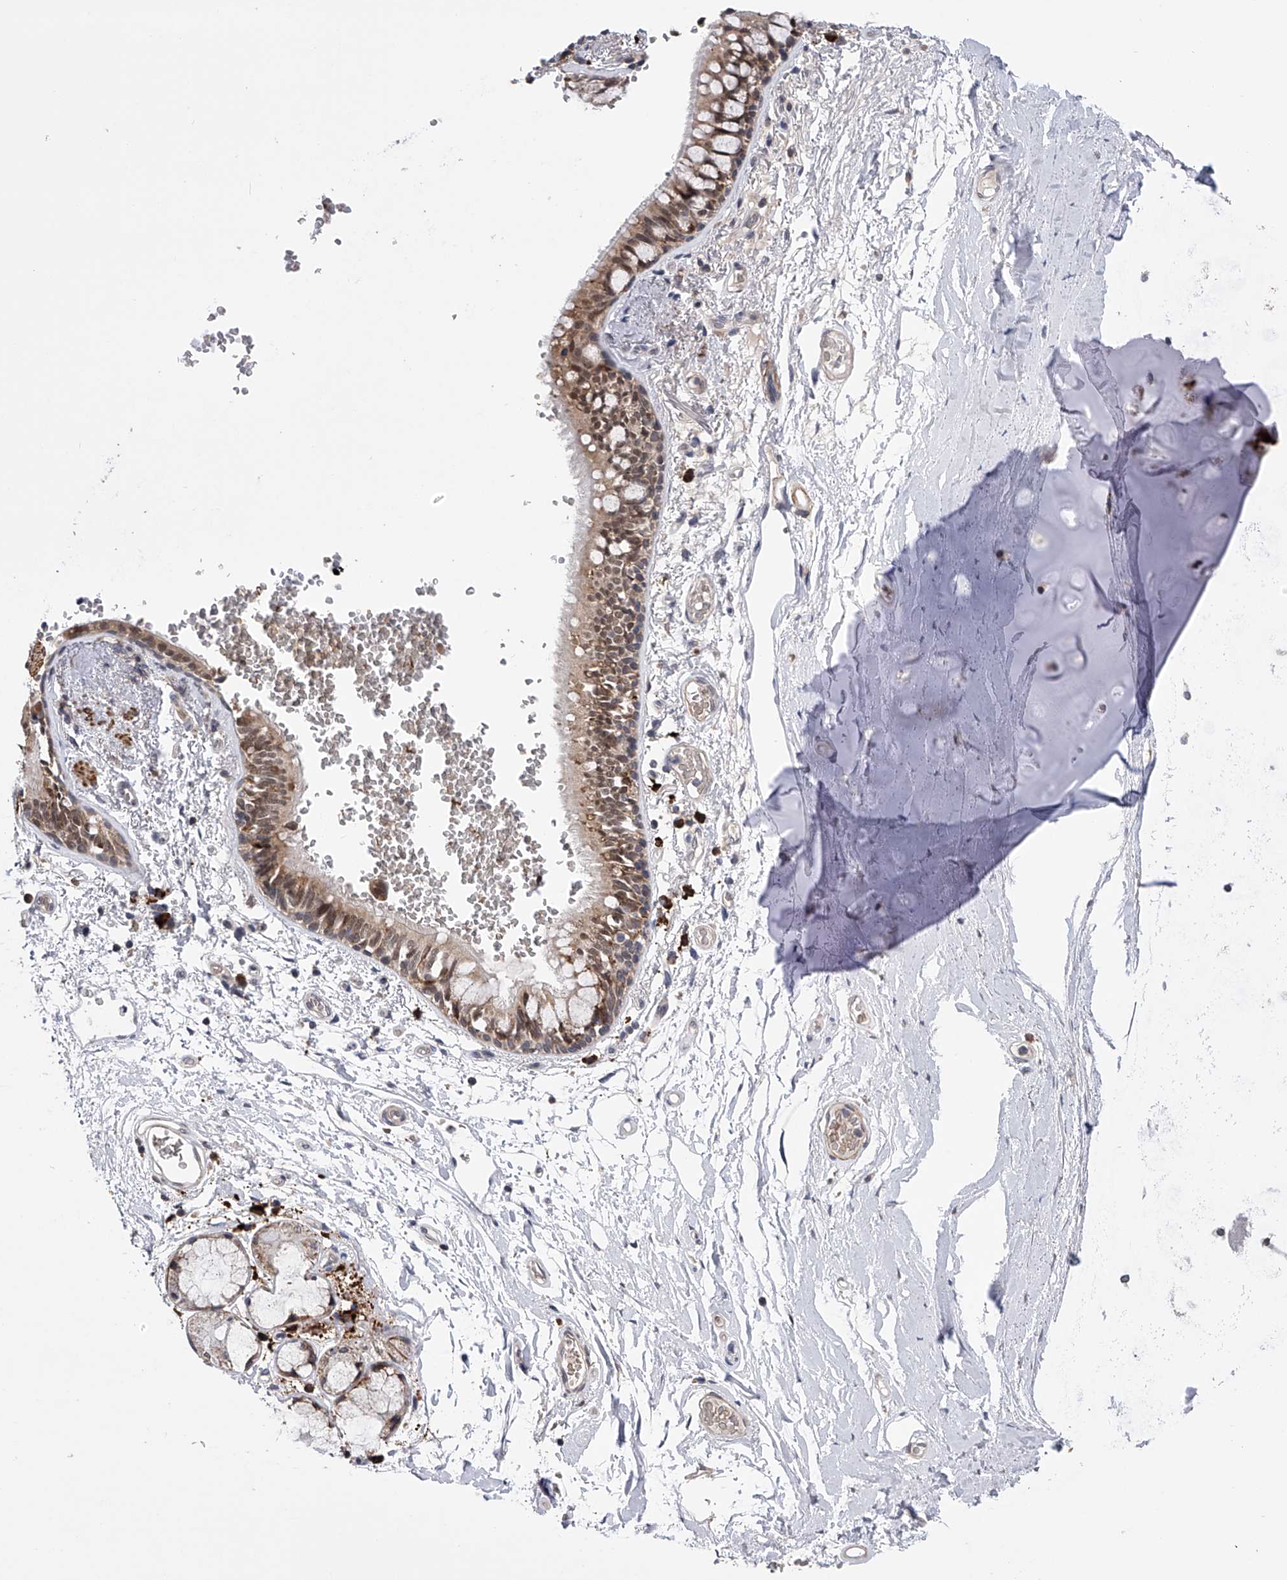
{"staining": {"intensity": "moderate", "quantity": ">75%", "location": "cytoplasmic/membranous,nuclear"}, "tissue": "bronchus", "cell_type": "Respiratory epithelial cells", "image_type": "normal", "snomed": [{"axis": "morphology", "description": "Normal tissue, NOS"}, {"axis": "topography", "description": "Cartilage tissue"}, {"axis": "topography", "description": "Bronchus"}], "caption": "IHC staining of unremarkable bronchus, which exhibits medium levels of moderate cytoplasmic/membranous,nuclear expression in approximately >75% of respiratory epithelial cells indicating moderate cytoplasmic/membranous,nuclear protein expression. The staining was performed using DAB (3,3'-diaminobenzidine) (brown) for protein detection and nuclei were counterstained in hematoxylin (blue).", "gene": "SPOCK1", "patient": {"sex": "female", "age": 73}}